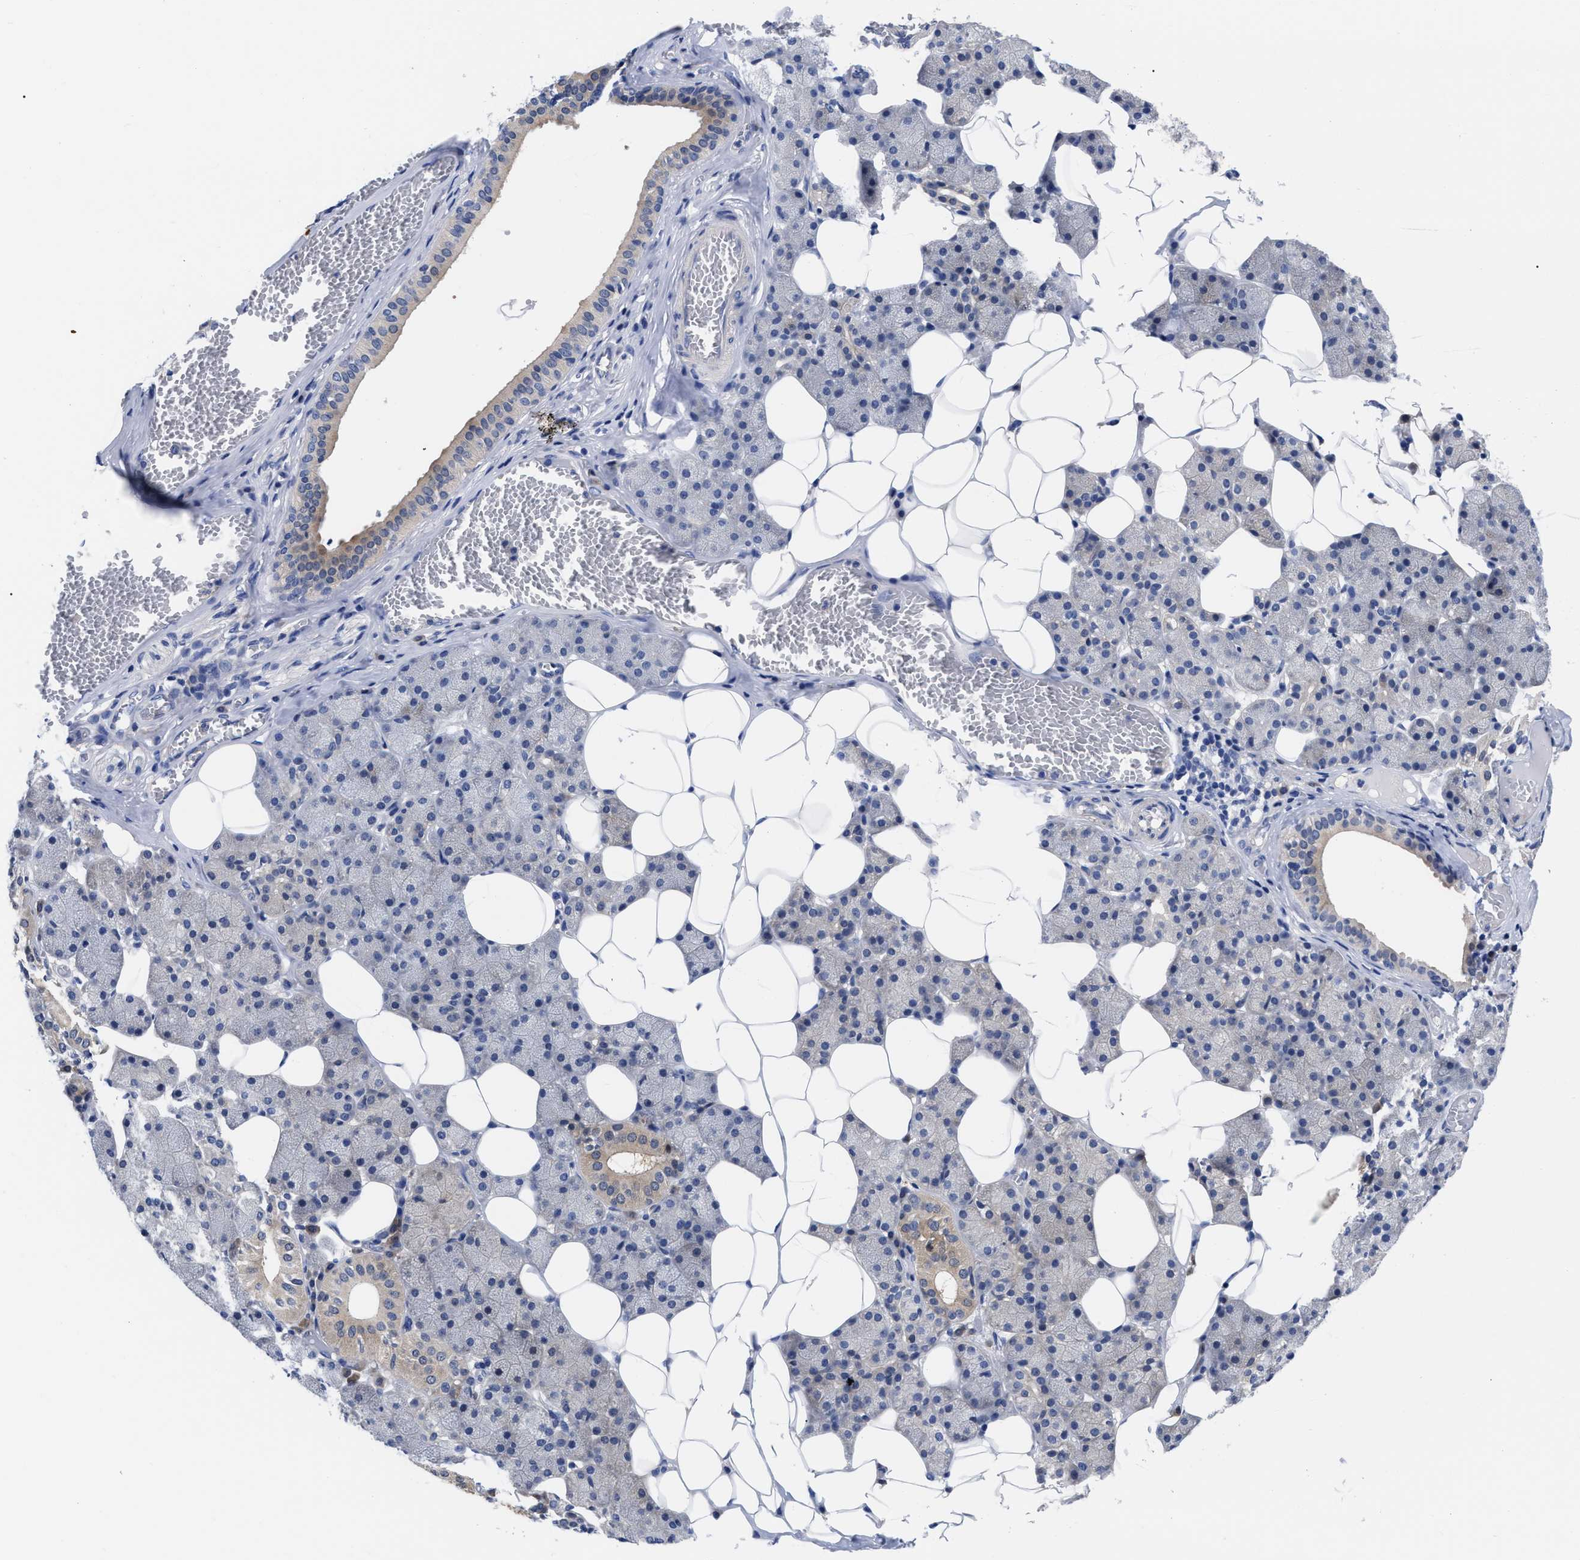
{"staining": {"intensity": "moderate", "quantity": "<25%", "location": "cytoplasmic/membranous"}, "tissue": "salivary gland", "cell_type": "Glandular cells", "image_type": "normal", "snomed": [{"axis": "morphology", "description": "Normal tissue, NOS"}, {"axis": "topography", "description": "Salivary gland"}], "caption": "Immunohistochemical staining of unremarkable salivary gland shows <25% levels of moderate cytoplasmic/membranous protein expression in approximately <25% of glandular cells. (Stains: DAB in brown, nuclei in blue, Microscopy: brightfield microscopy at high magnification).", "gene": "RBKS", "patient": {"sex": "female", "age": 33}}